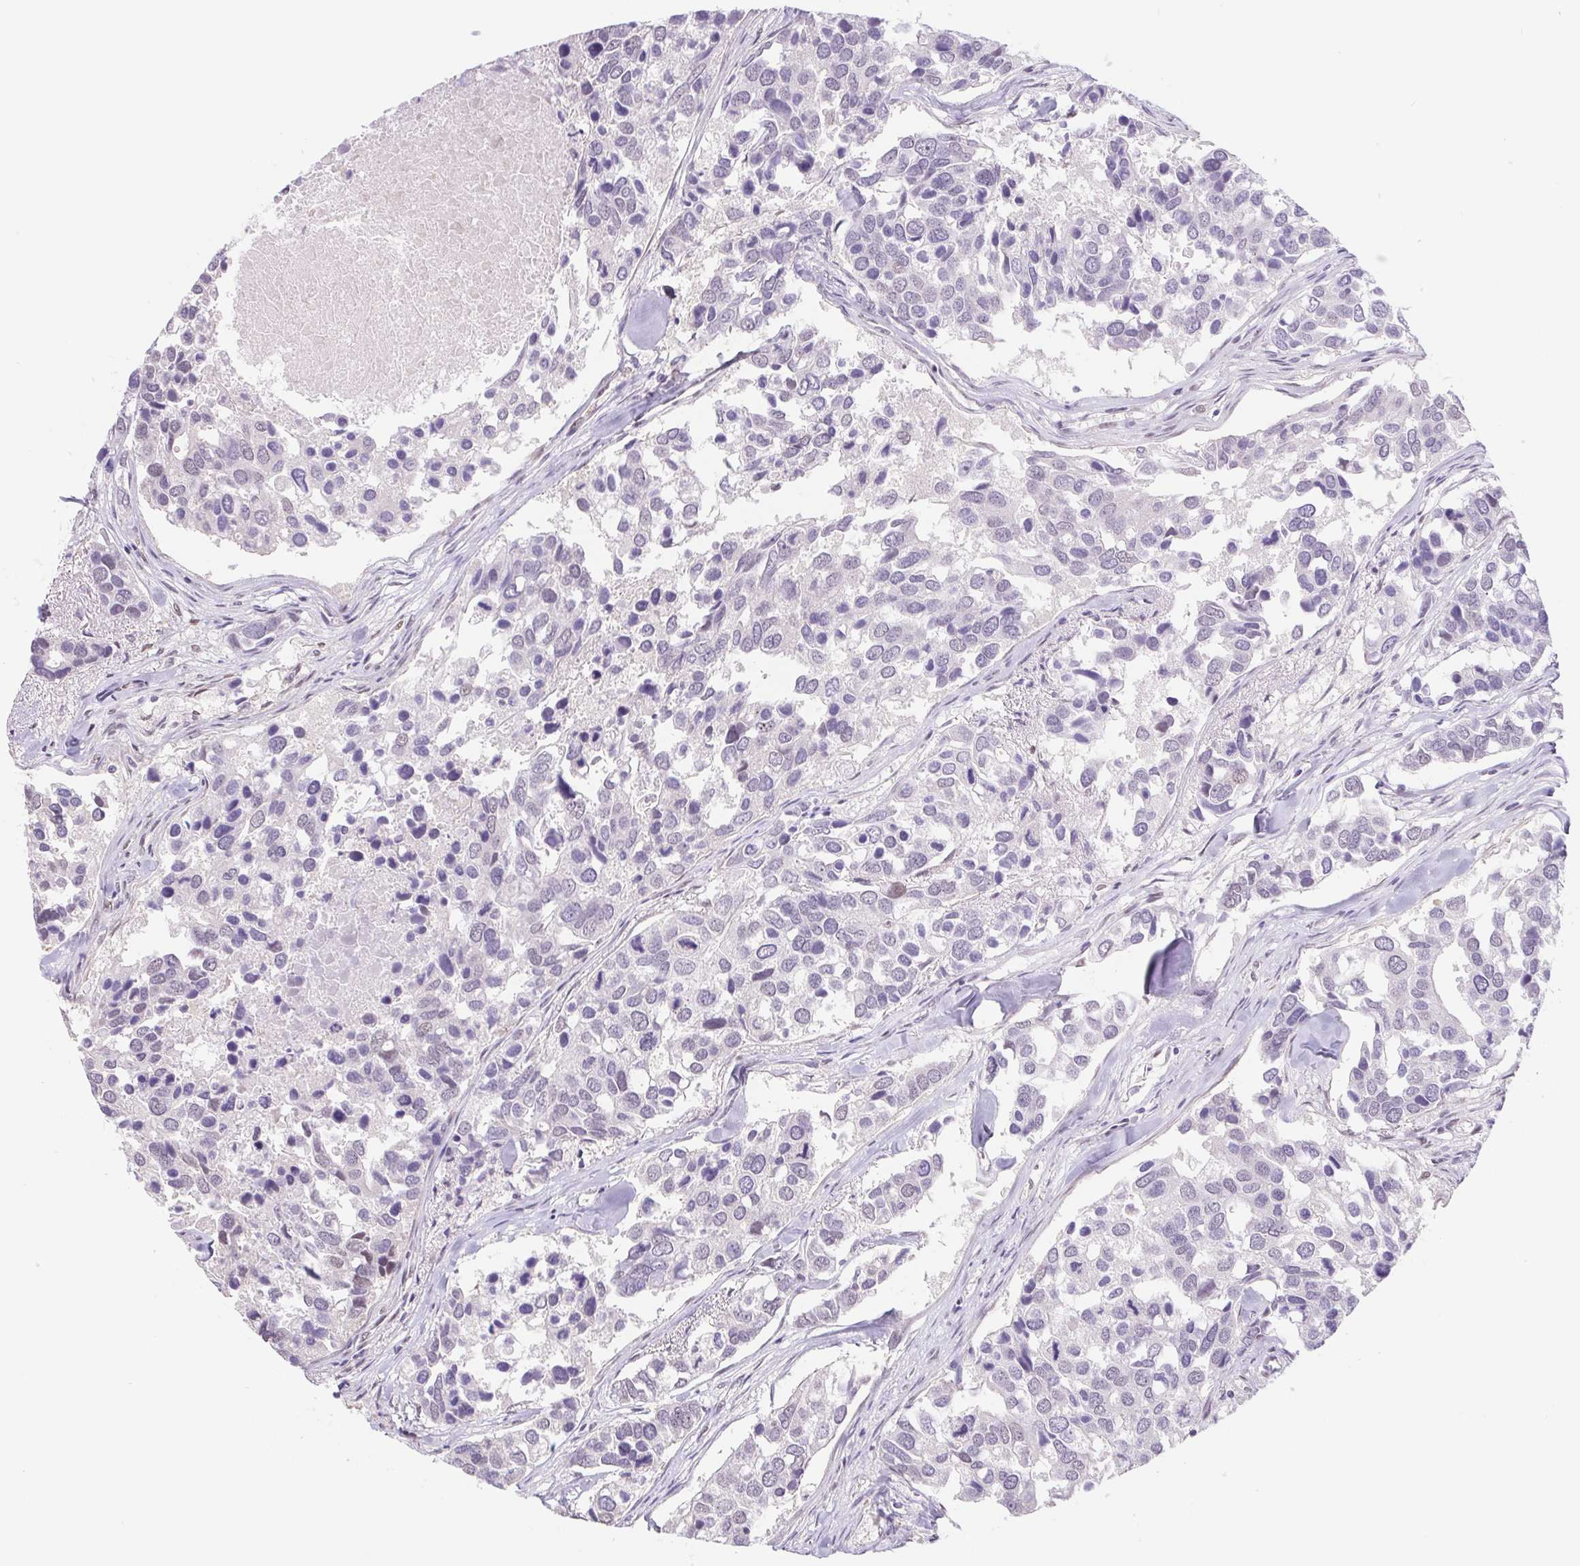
{"staining": {"intensity": "negative", "quantity": "none", "location": "none"}, "tissue": "breast cancer", "cell_type": "Tumor cells", "image_type": "cancer", "snomed": [{"axis": "morphology", "description": "Duct carcinoma"}, {"axis": "topography", "description": "Breast"}], "caption": "The histopathology image shows no staining of tumor cells in breast cancer.", "gene": "CAND1", "patient": {"sex": "female", "age": 83}}